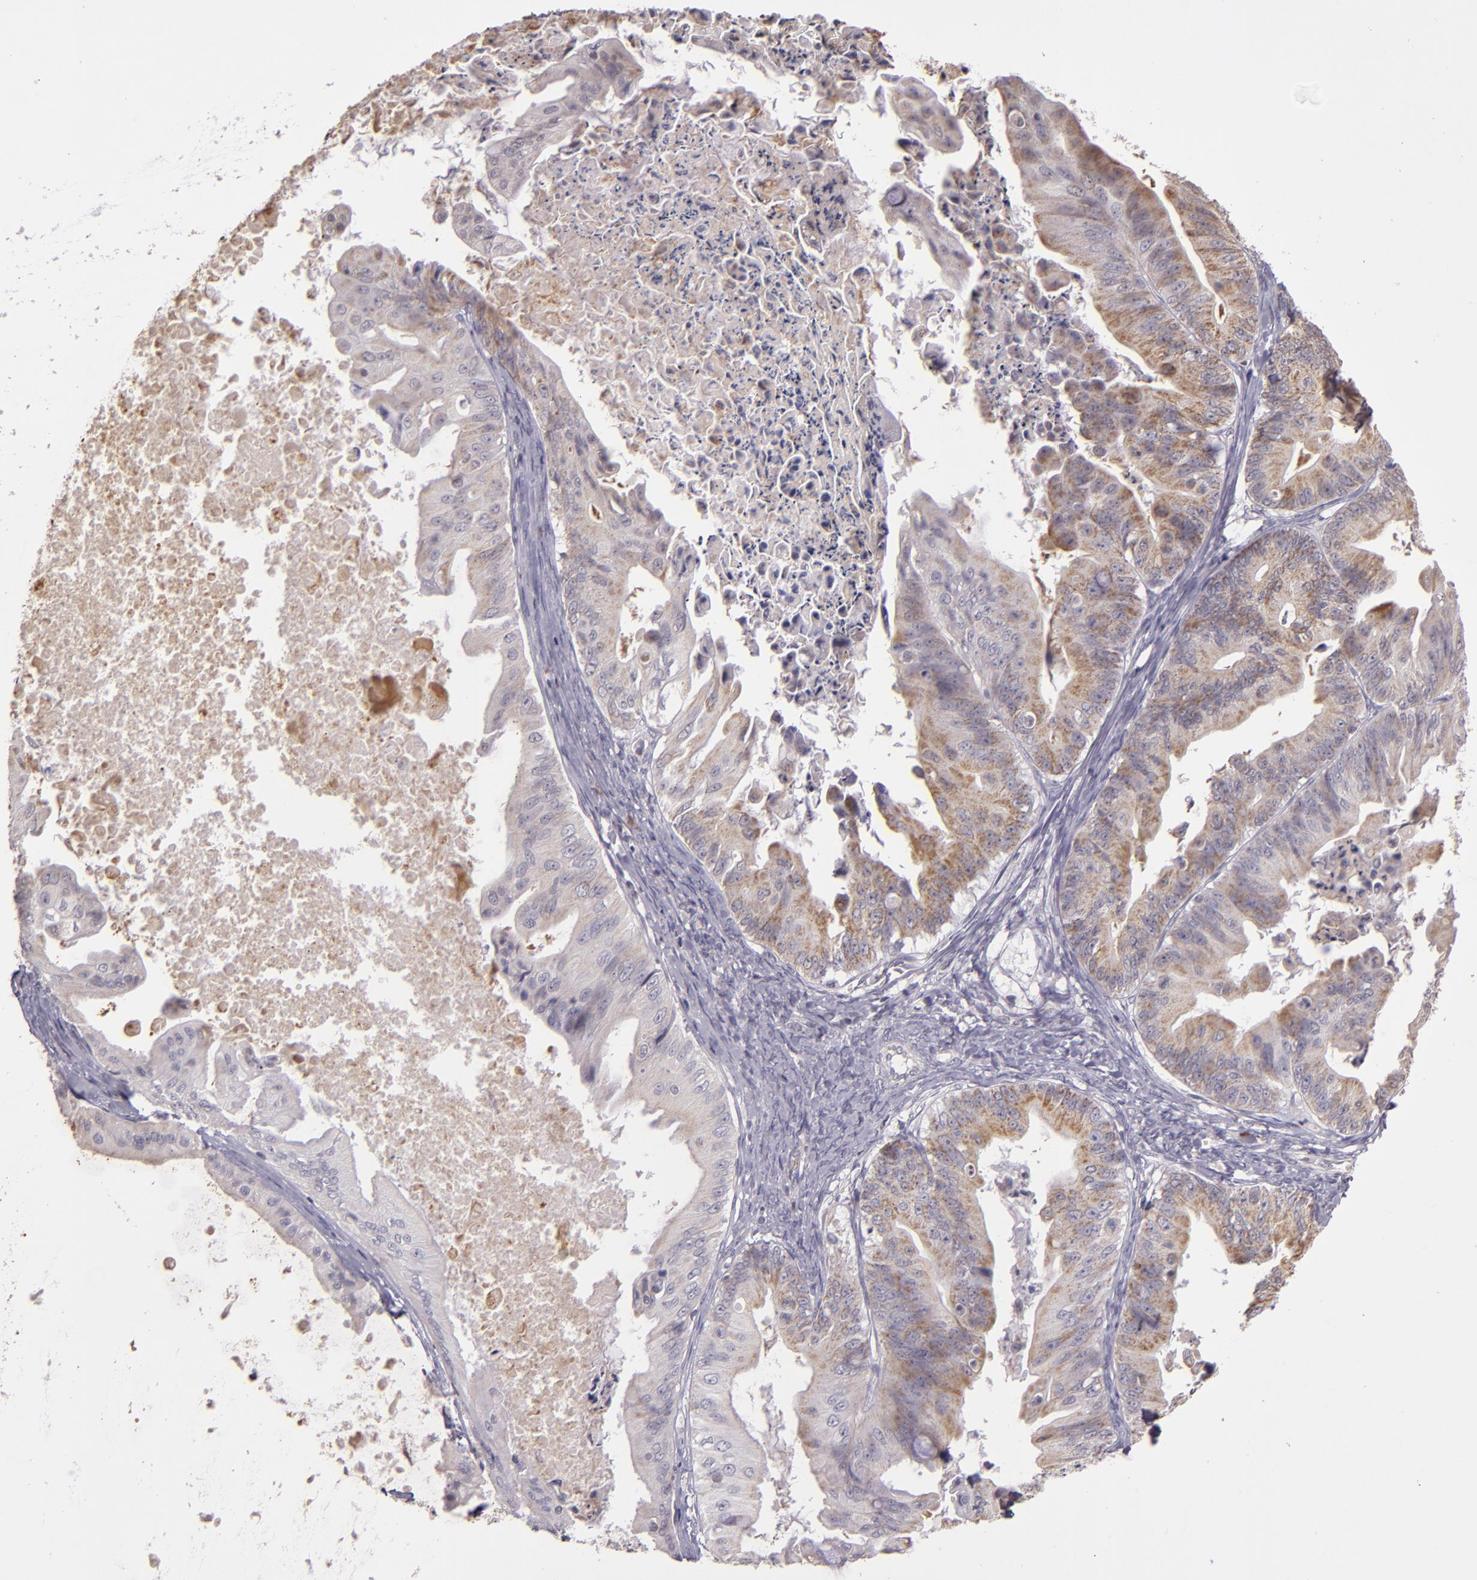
{"staining": {"intensity": "moderate", "quantity": "25%-75%", "location": "cytoplasmic/membranous"}, "tissue": "ovarian cancer", "cell_type": "Tumor cells", "image_type": "cancer", "snomed": [{"axis": "morphology", "description": "Cystadenocarcinoma, mucinous, NOS"}, {"axis": "topography", "description": "Ovary"}], "caption": "A brown stain shows moderate cytoplasmic/membranous expression of a protein in ovarian cancer (mucinous cystadenocarcinoma) tumor cells. (Brightfield microscopy of DAB IHC at high magnification).", "gene": "ABL1", "patient": {"sex": "female", "age": 37}}